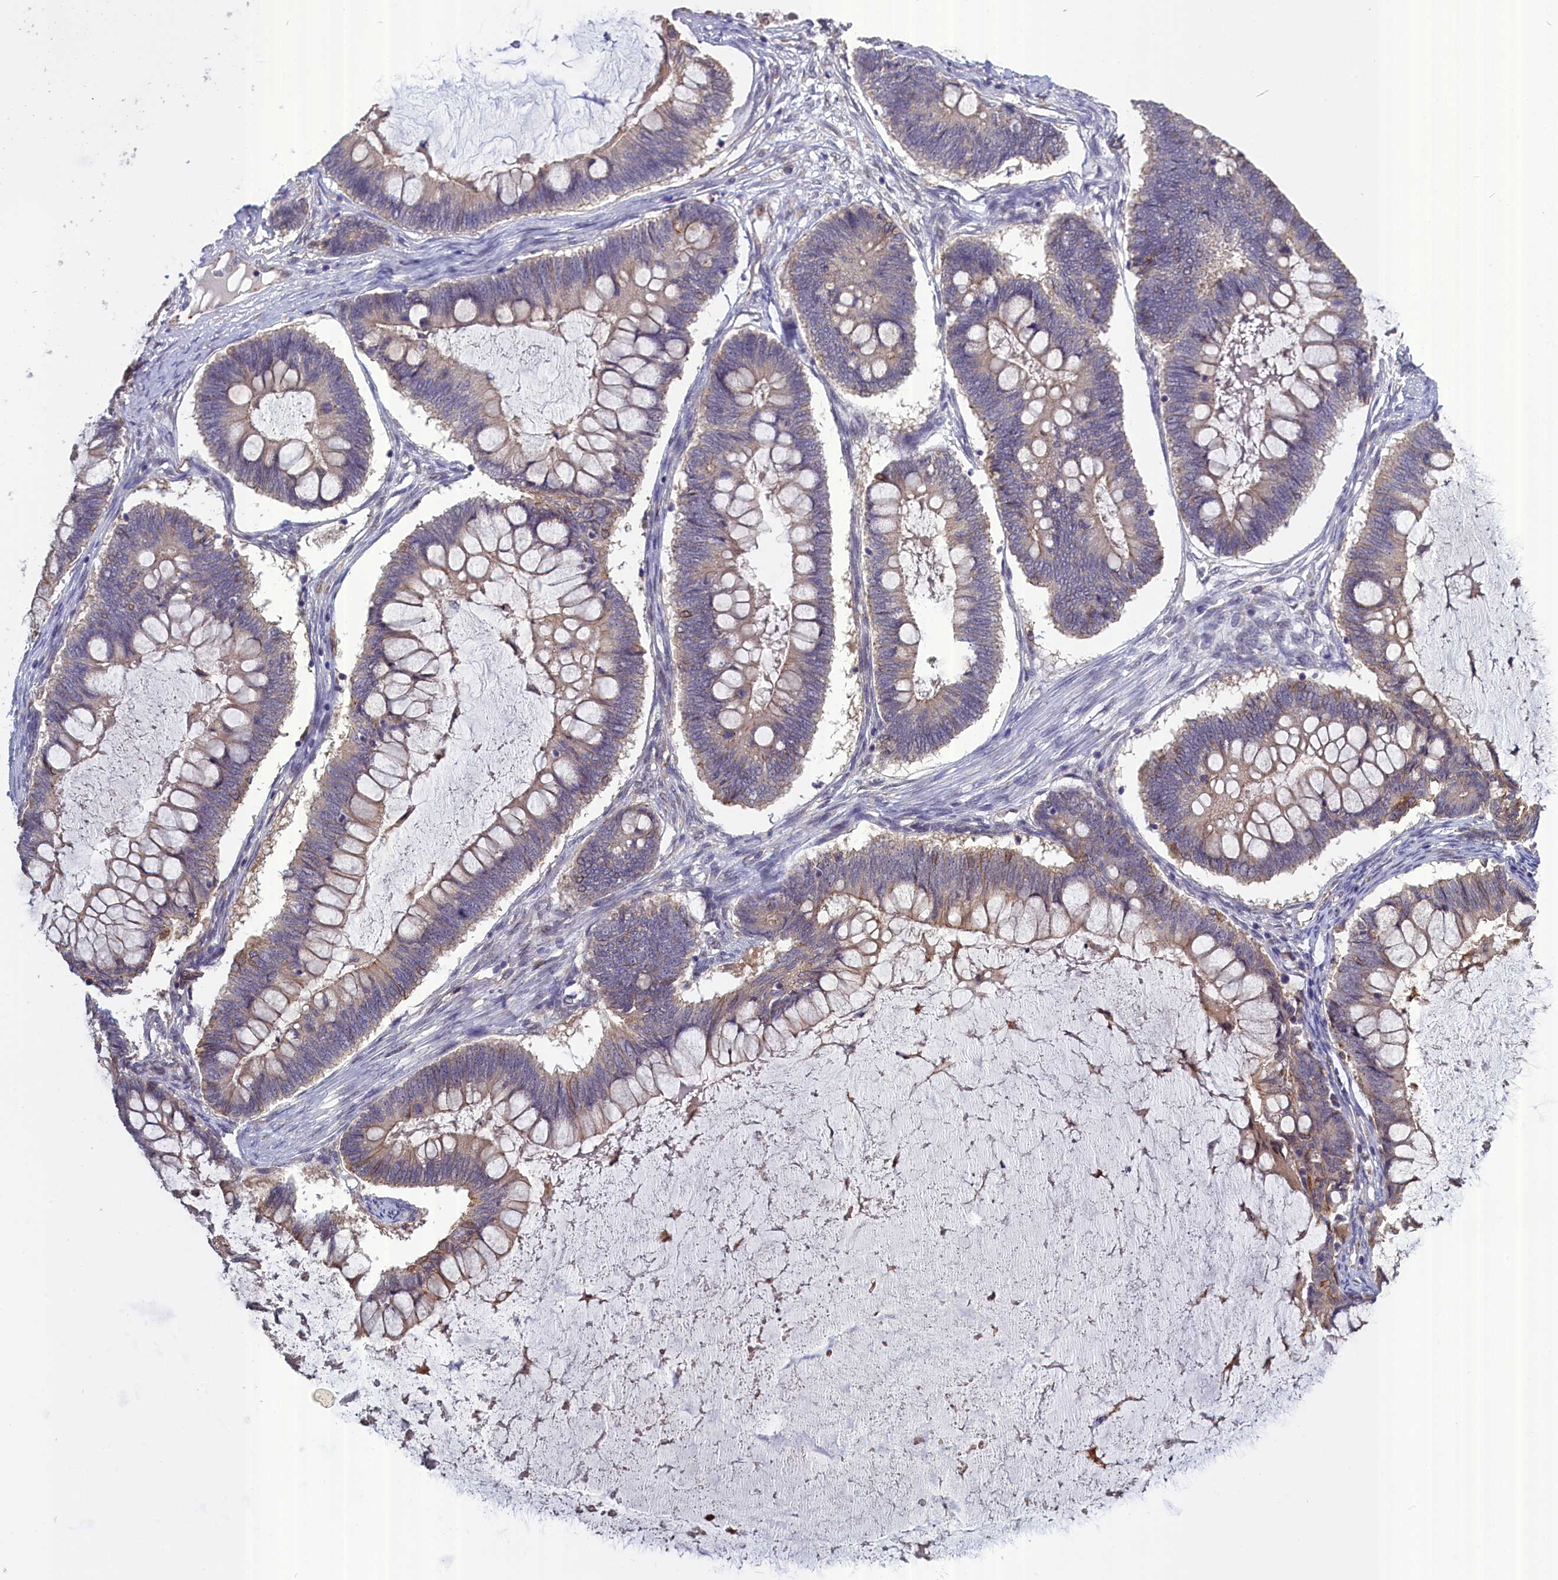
{"staining": {"intensity": "weak", "quantity": "<25%", "location": "cytoplasmic/membranous"}, "tissue": "ovarian cancer", "cell_type": "Tumor cells", "image_type": "cancer", "snomed": [{"axis": "morphology", "description": "Cystadenocarcinoma, mucinous, NOS"}, {"axis": "topography", "description": "Ovary"}], "caption": "High magnification brightfield microscopy of ovarian cancer (mucinous cystadenocarcinoma) stained with DAB (brown) and counterstained with hematoxylin (blue): tumor cells show no significant staining.", "gene": "COL19A1", "patient": {"sex": "female", "age": 61}}